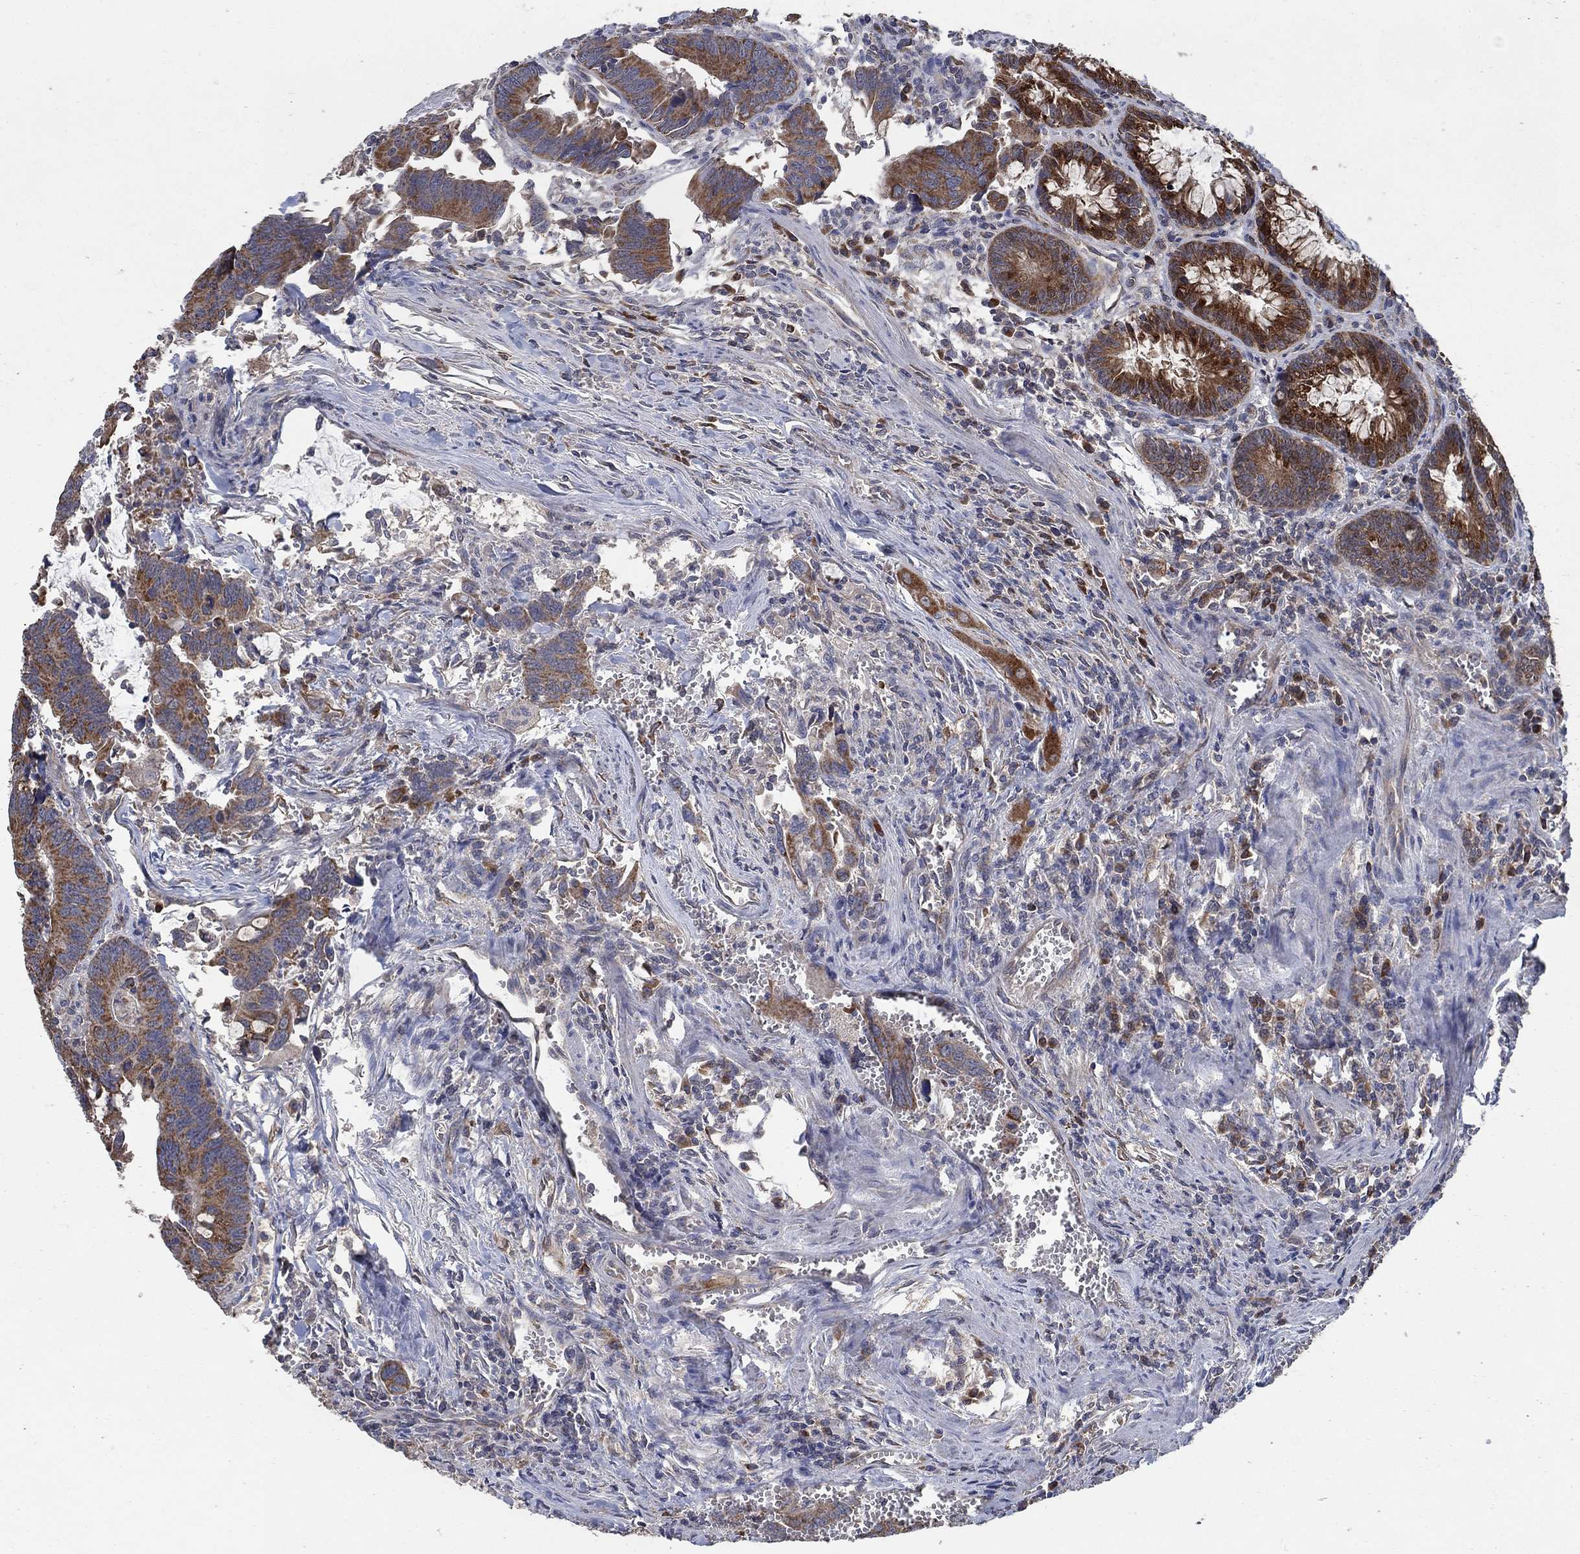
{"staining": {"intensity": "strong", "quantity": "25%-75%", "location": "cytoplasmic/membranous"}, "tissue": "colorectal cancer", "cell_type": "Tumor cells", "image_type": "cancer", "snomed": [{"axis": "morphology", "description": "Adenocarcinoma, NOS"}, {"axis": "topography", "description": "Rectum"}], "caption": "High-magnification brightfield microscopy of colorectal cancer (adenocarcinoma) stained with DAB (3,3'-diaminobenzidine) (brown) and counterstained with hematoxylin (blue). tumor cells exhibit strong cytoplasmic/membranous staining is seen in about25%-75% of cells.", "gene": "HID1", "patient": {"sex": "male", "age": 67}}